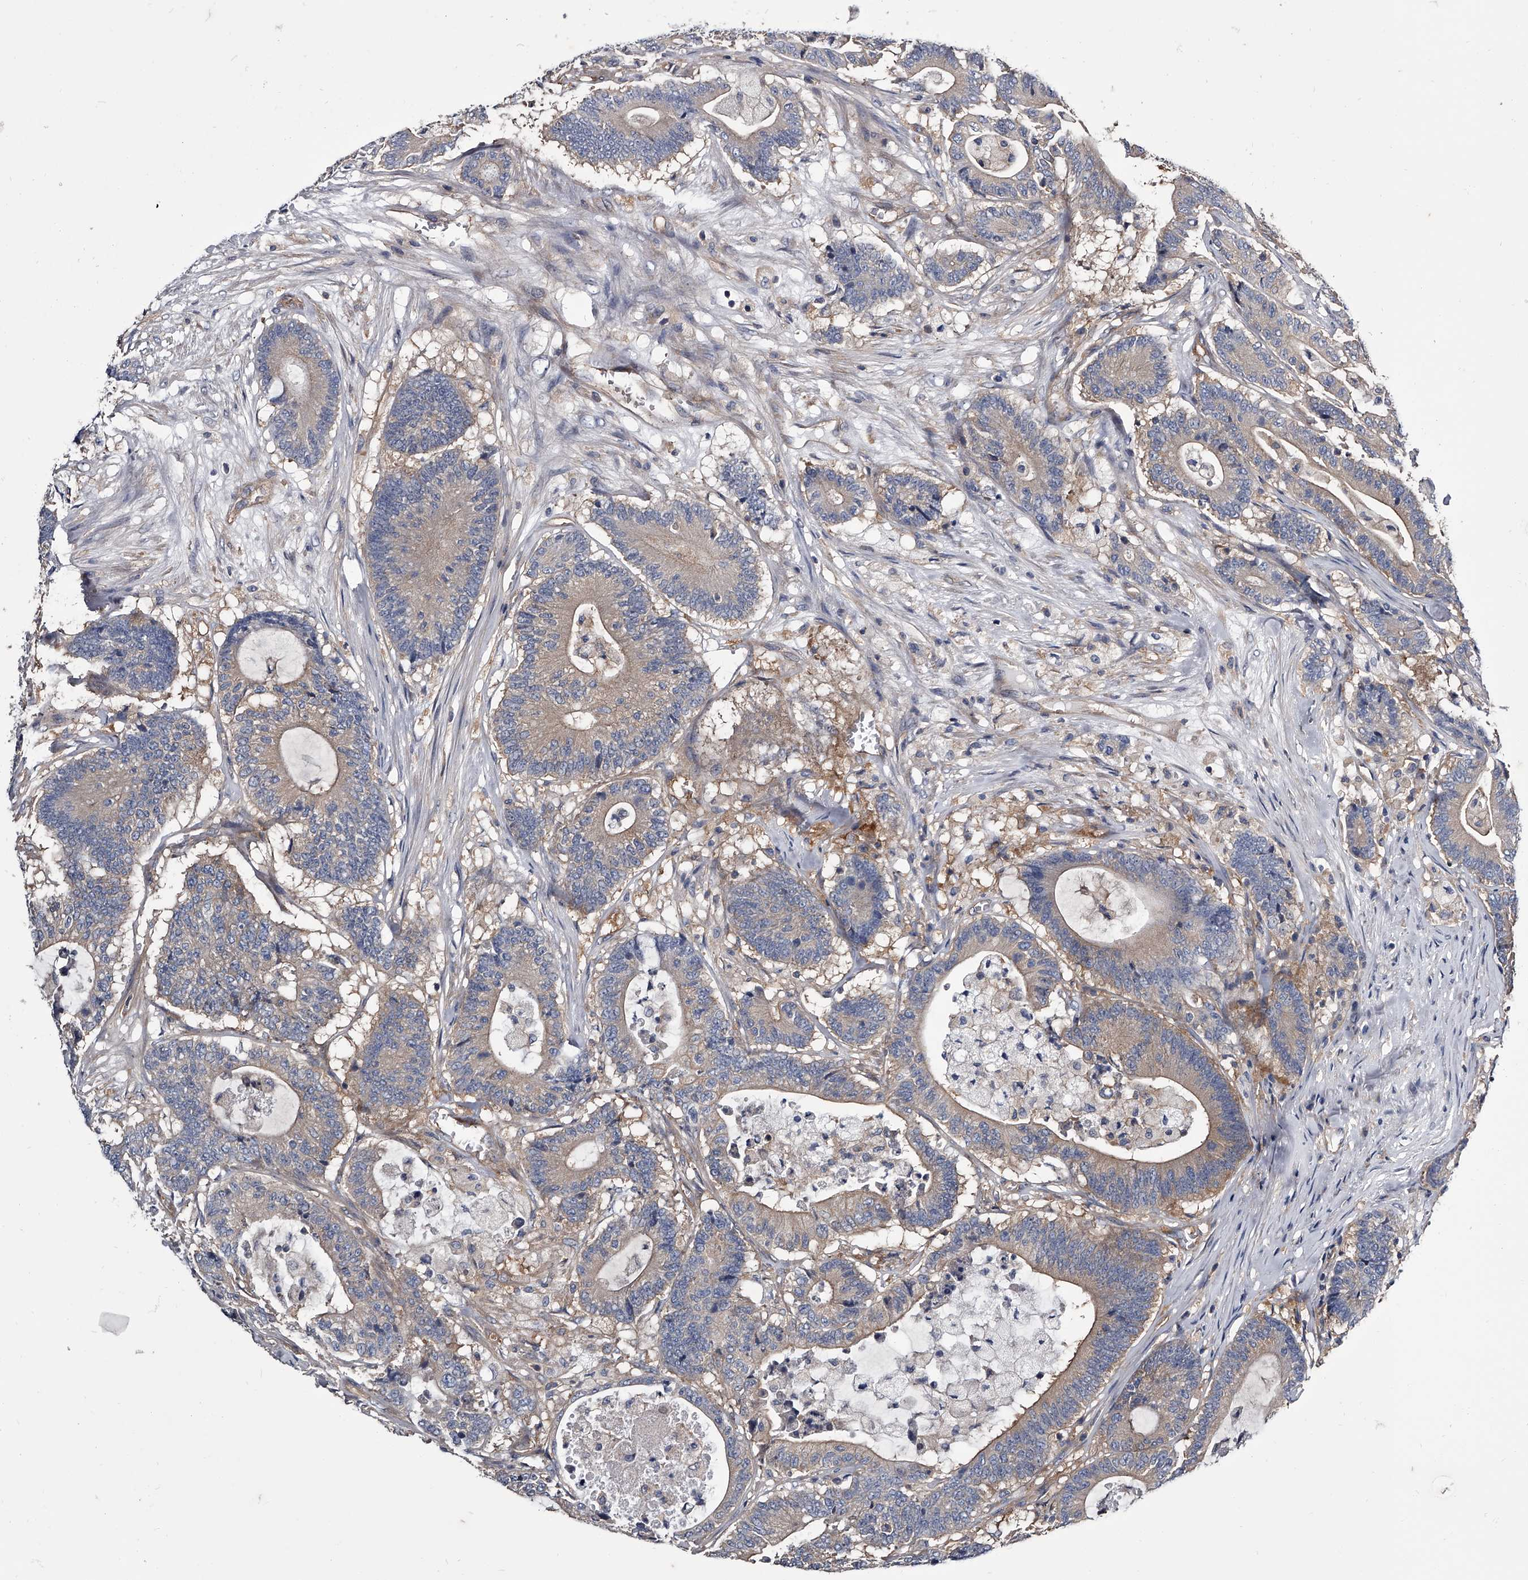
{"staining": {"intensity": "weak", "quantity": "<25%", "location": "cytoplasmic/membranous"}, "tissue": "colorectal cancer", "cell_type": "Tumor cells", "image_type": "cancer", "snomed": [{"axis": "morphology", "description": "Adenocarcinoma, NOS"}, {"axis": "topography", "description": "Colon"}], "caption": "The micrograph demonstrates no staining of tumor cells in colorectal cancer (adenocarcinoma).", "gene": "GAPVD1", "patient": {"sex": "female", "age": 84}}